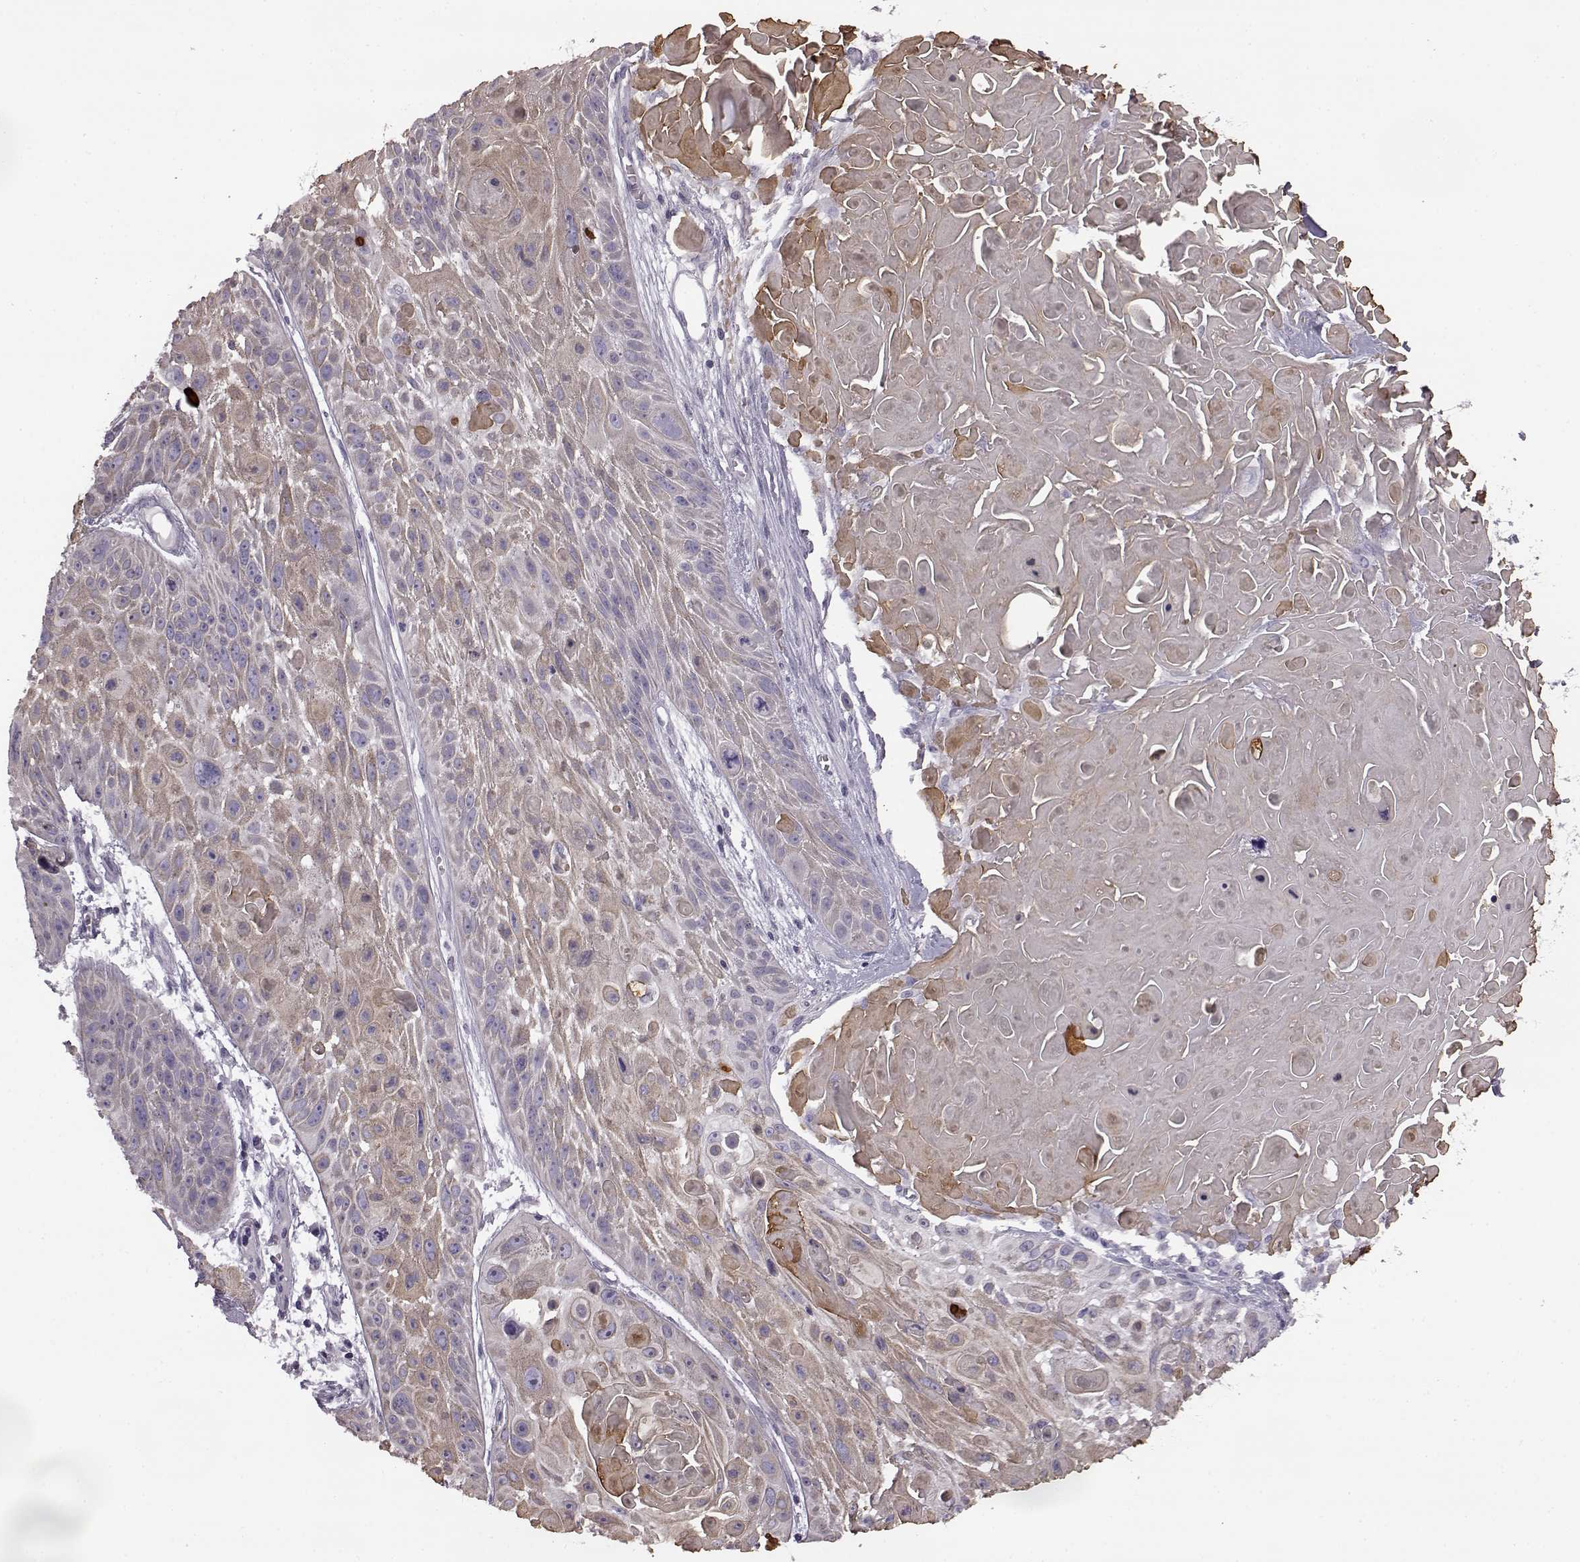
{"staining": {"intensity": "weak", "quantity": "25%-75%", "location": "cytoplasmic/membranous"}, "tissue": "skin cancer", "cell_type": "Tumor cells", "image_type": "cancer", "snomed": [{"axis": "morphology", "description": "Squamous cell carcinoma, NOS"}, {"axis": "topography", "description": "Skin"}, {"axis": "topography", "description": "Anal"}], "caption": "DAB (3,3'-diaminobenzidine) immunohistochemical staining of human skin squamous cell carcinoma exhibits weak cytoplasmic/membranous protein positivity in about 25%-75% of tumor cells.", "gene": "ODAD4", "patient": {"sex": "female", "age": 75}}